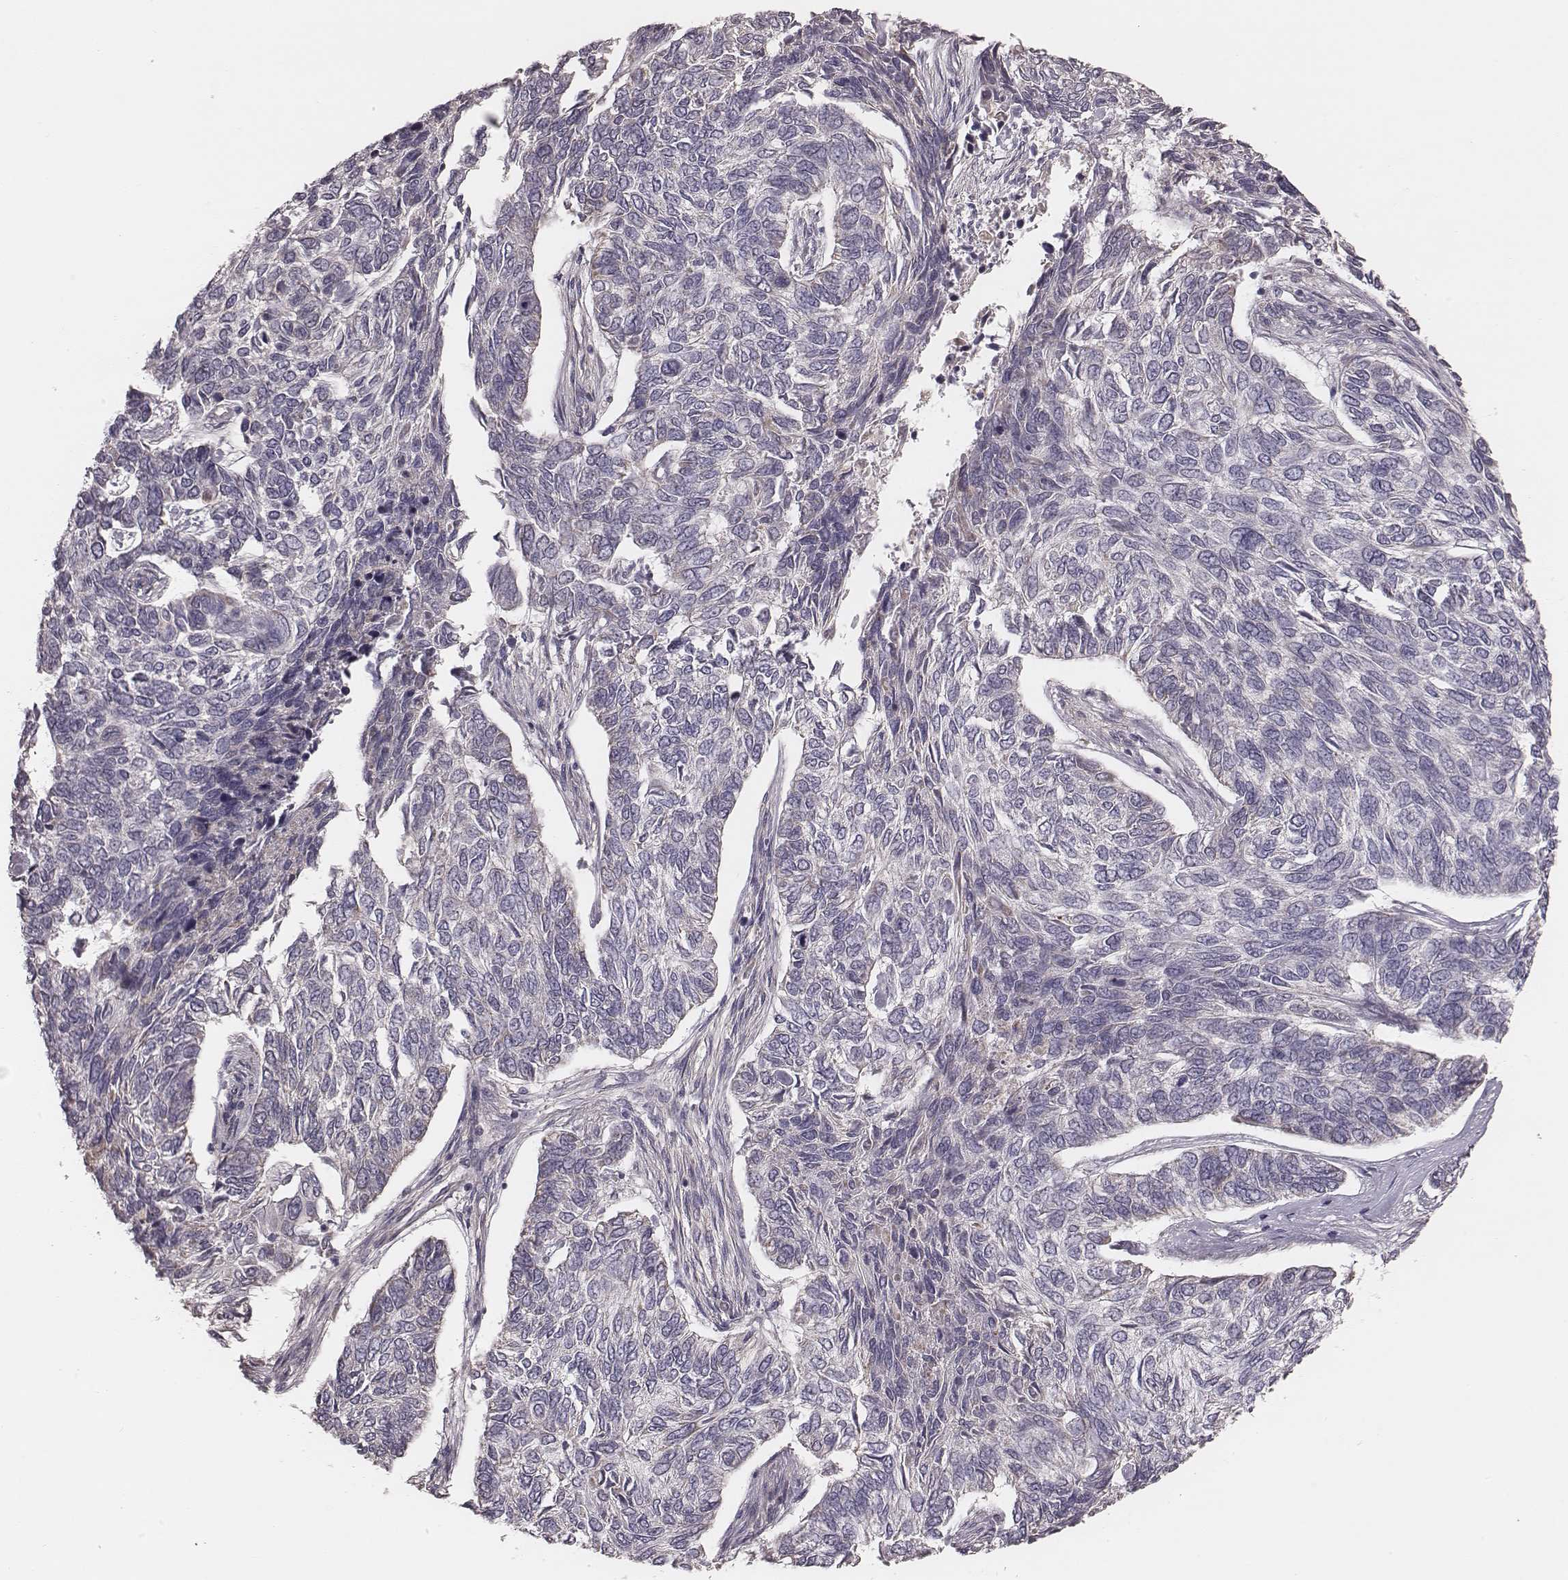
{"staining": {"intensity": "negative", "quantity": "none", "location": "none"}, "tissue": "skin cancer", "cell_type": "Tumor cells", "image_type": "cancer", "snomed": [{"axis": "morphology", "description": "Basal cell carcinoma"}, {"axis": "topography", "description": "Skin"}], "caption": "Basal cell carcinoma (skin) was stained to show a protein in brown. There is no significant expression in tumor cells. (Immunohistochemistry (ihc), brightfield microscopy, high magnification).", "gene": "MRPS27", "patient": {"sex": "female", "age": 65}}